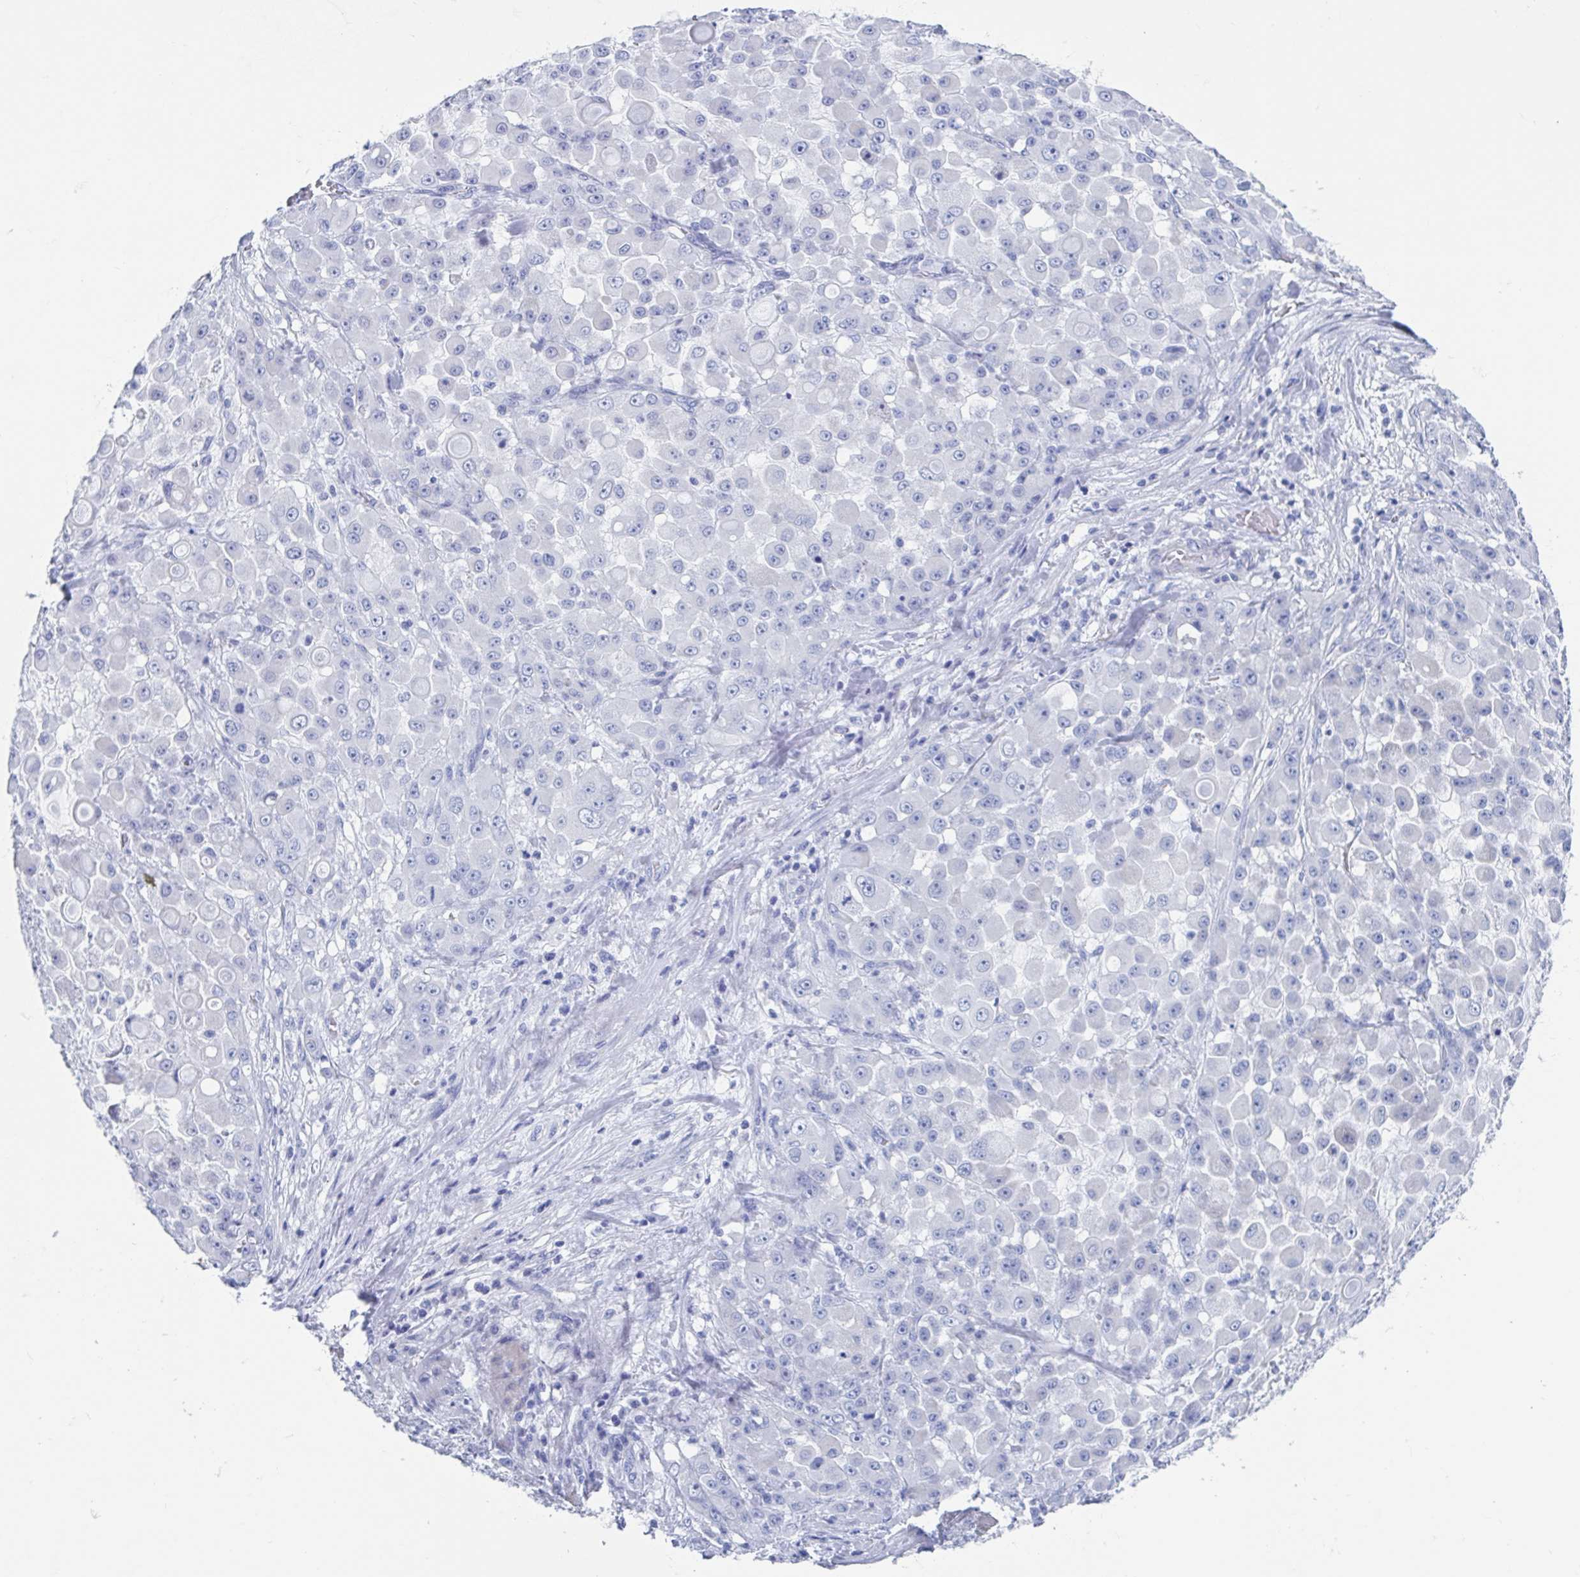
{"staining": {"intensity": "negative", "quantity": "none", "location": "none"}, "tissue": "stomach cancer", "cell_type": "Tumor cells", "image_type": "cancer", "snomed": [{"axis": "morphology", "description": "Adenocarcinoma, NOS"}, {"axis": "topography", "description": "Stomach"}], "caption": "High magnification brightfield microscopy of stomach cancer stained with DAB (brown) and counterstained with hematoxylin (blue): tumor cells show no significant positivity.", "gene": "SHCBP1L", "patient": {"sex": "female", "age": 76}}